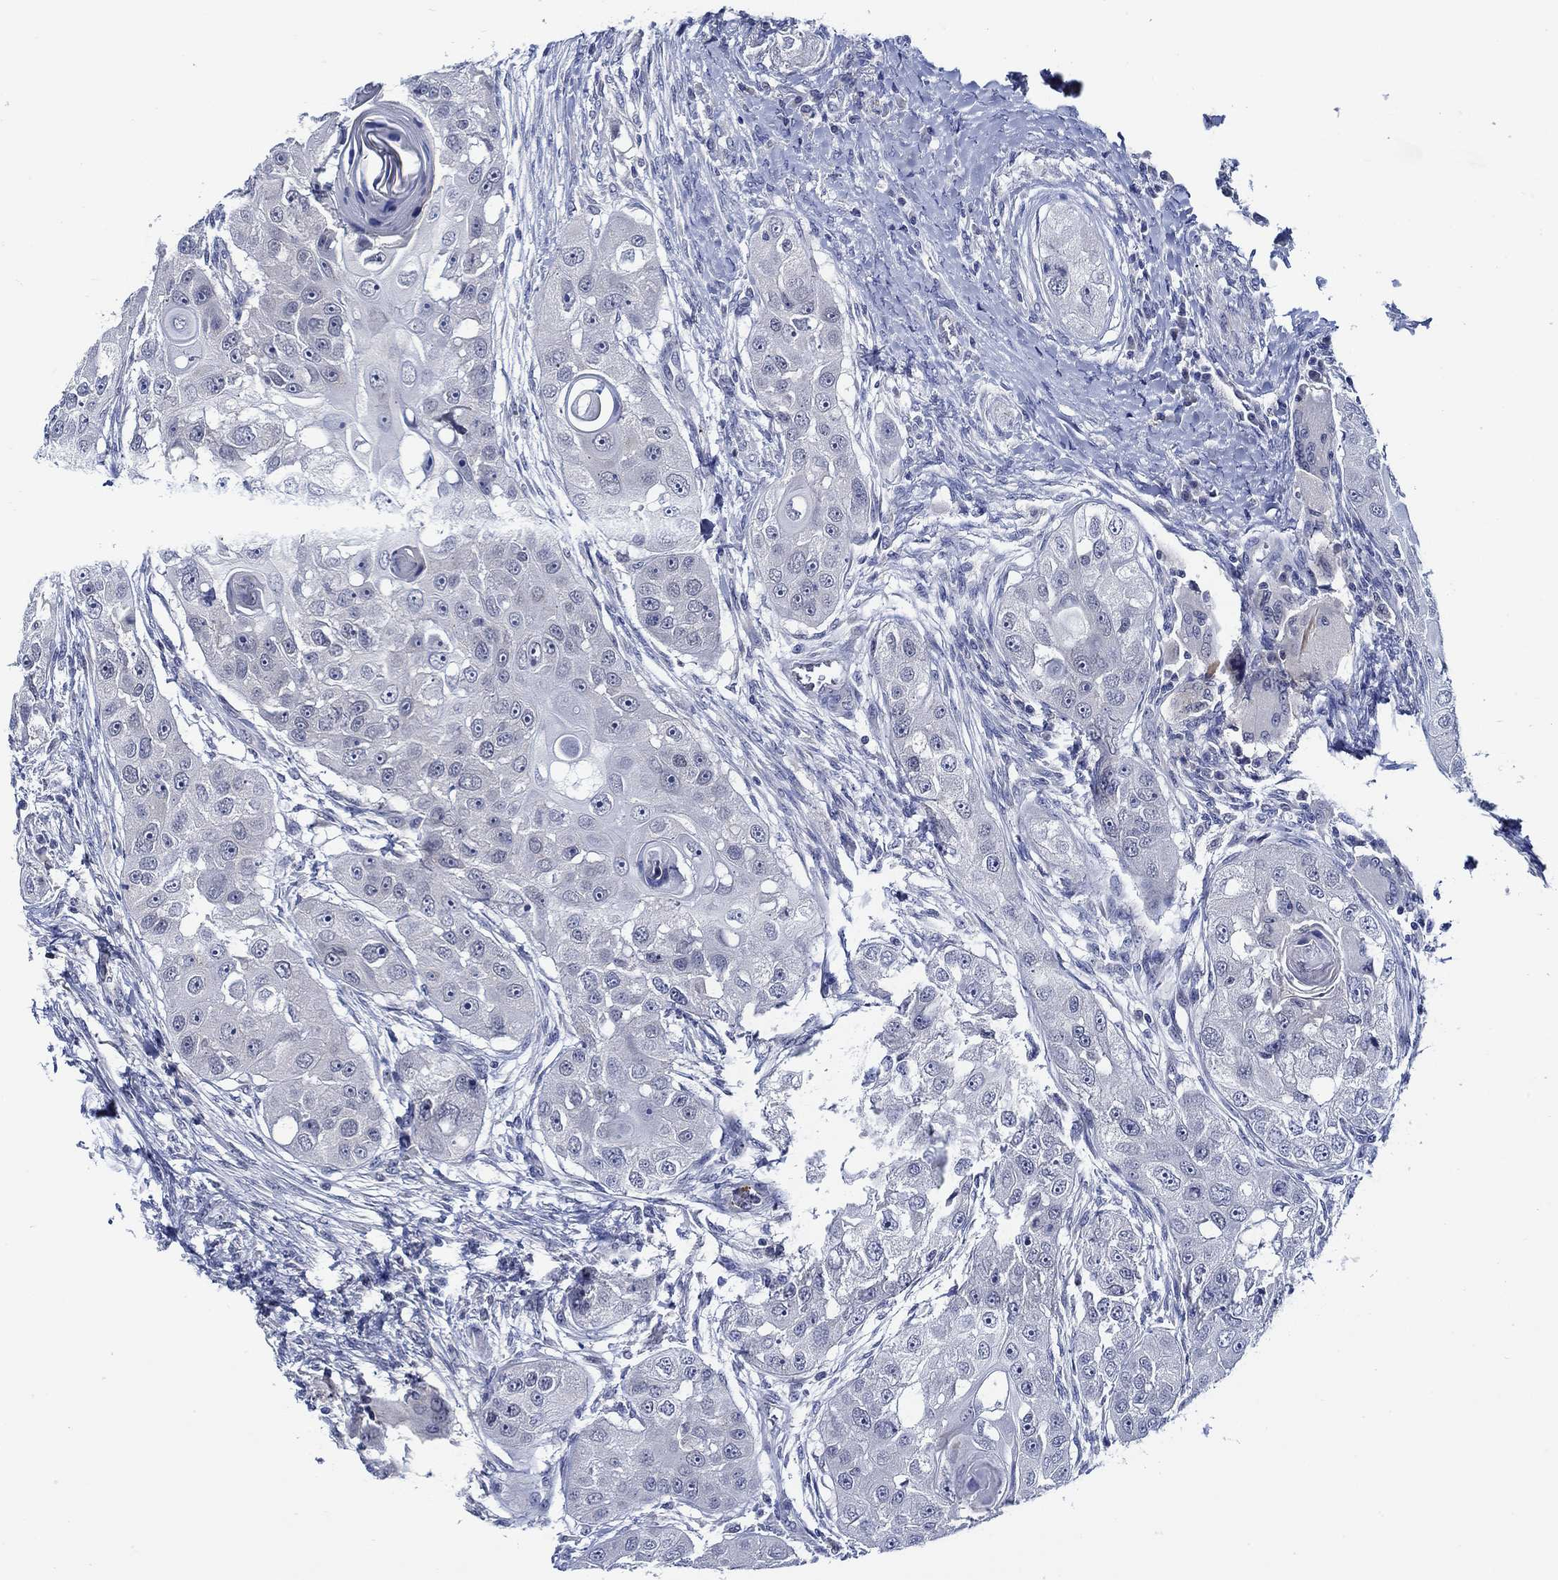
{"staining": {"intensity": "negative", "quantity": "none", "location": "none"}, "tissue": "head and neck cancer", "cell_type": "Tumor cells", "image_type": "cancer", "snomed": [{"axis": "morphology", "description": "Squamous cell carcinoma, NOS"}, {"axis": "topography", "description": "Head-Neck"}], "caption": "Head and neck cancer stained for a protein using IHC exhibits no positivity tumor cells.", "gene": "ALOX12", "patient": {"sex": "male", "age": 51}}